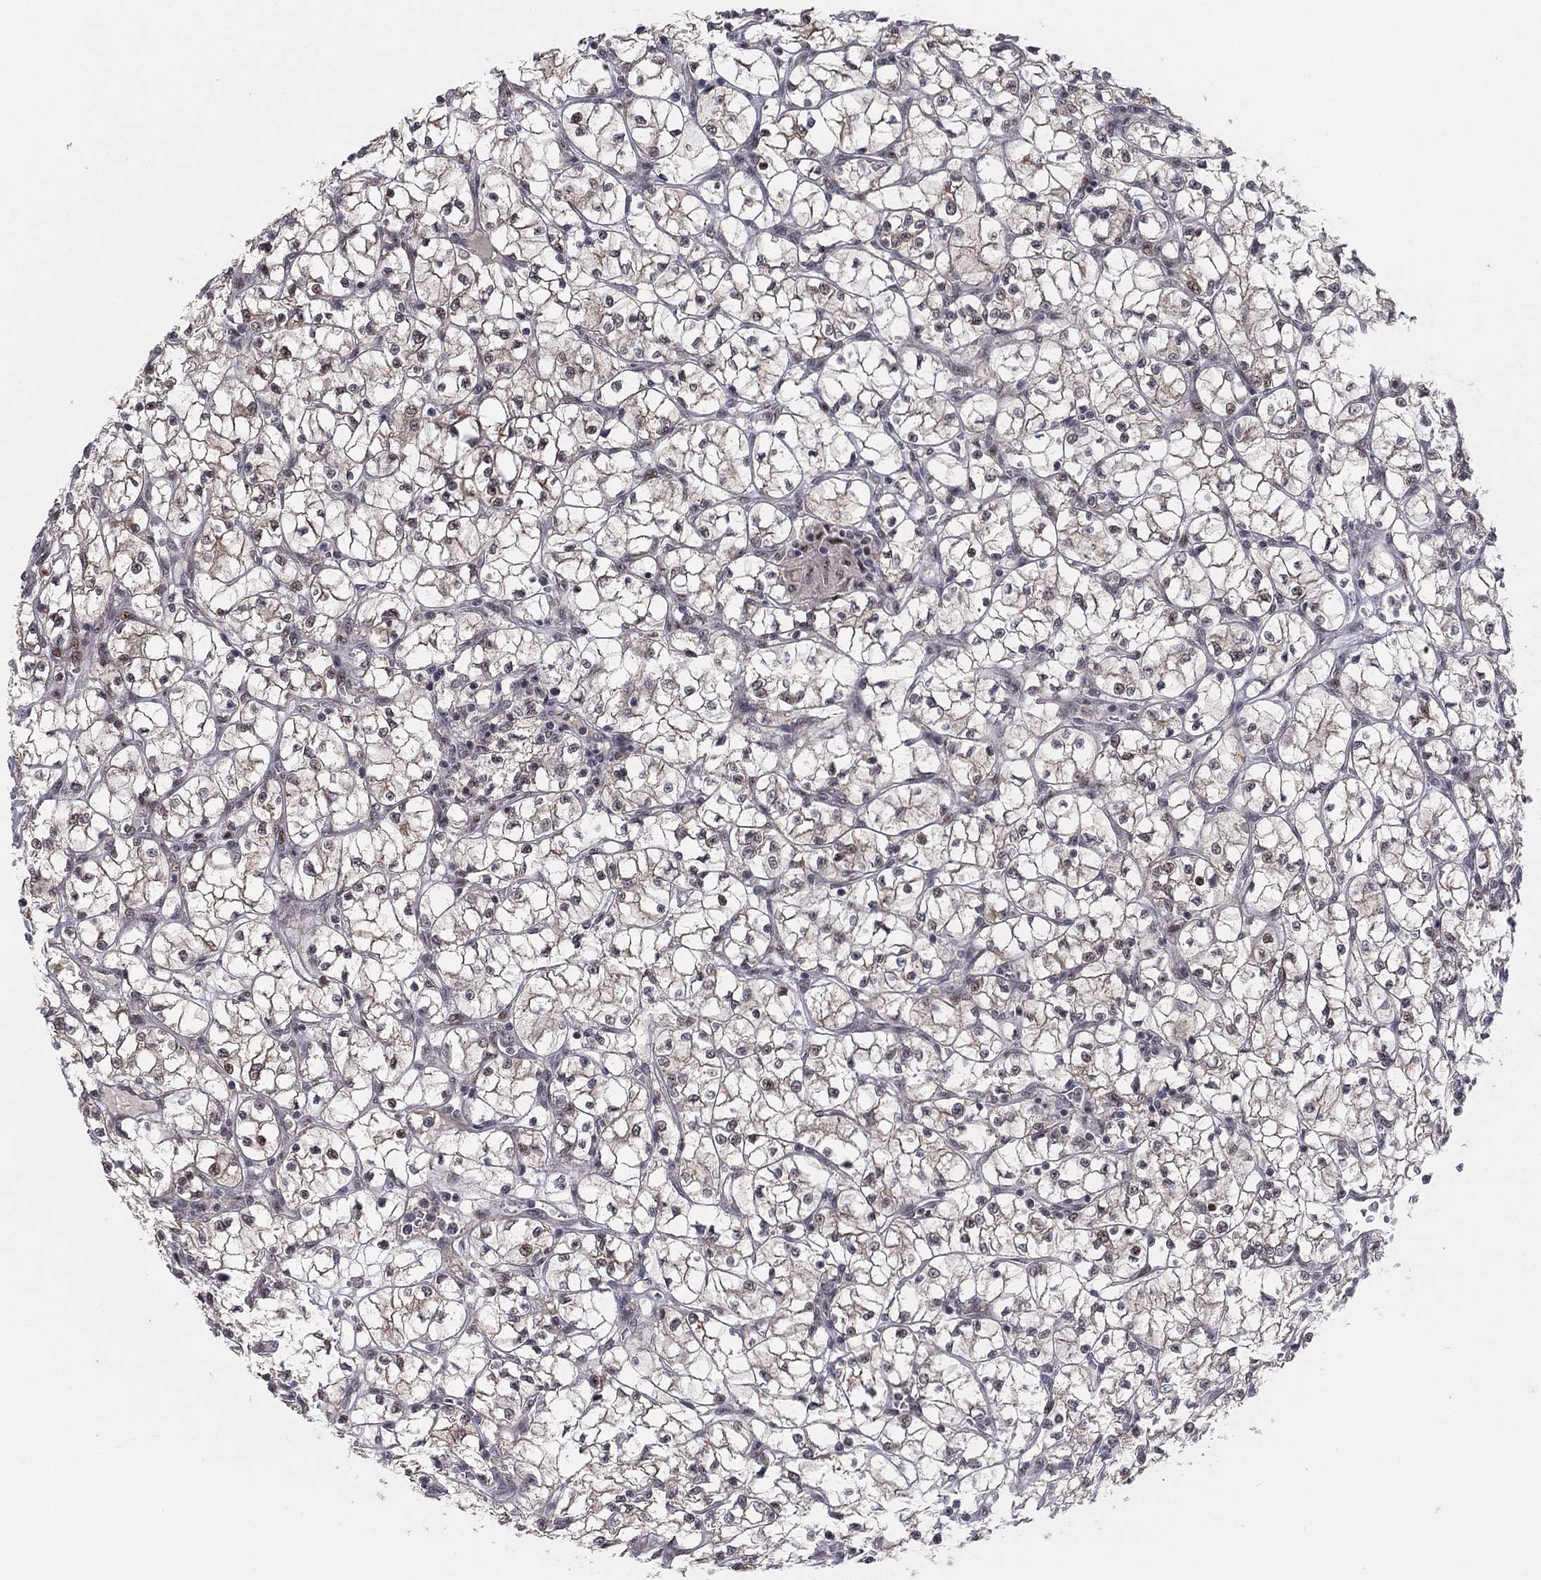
{"staining": {"intensity": "moderate", "quantity": ">75%", "location": "cytoplasmic/membranous"}, "tissue": "renal cancer", "cell_type": "Tumor cells", "image_type": "cancer", "snomed": [{"axis": "morphology", "description": "Adenocarcinoma, NOS"}, {"axis": "topography", "description": "Kidney"}], "caption": "Immunohistochemistry (IHC) (DAB) staining of adenocarcinoma (renal) shows moderate cytoplasmic/membranous protein staining in approximately >75% of tumor cells.", "gene": "ZNF395", "patient": {"sex": "female", "age": 64}}